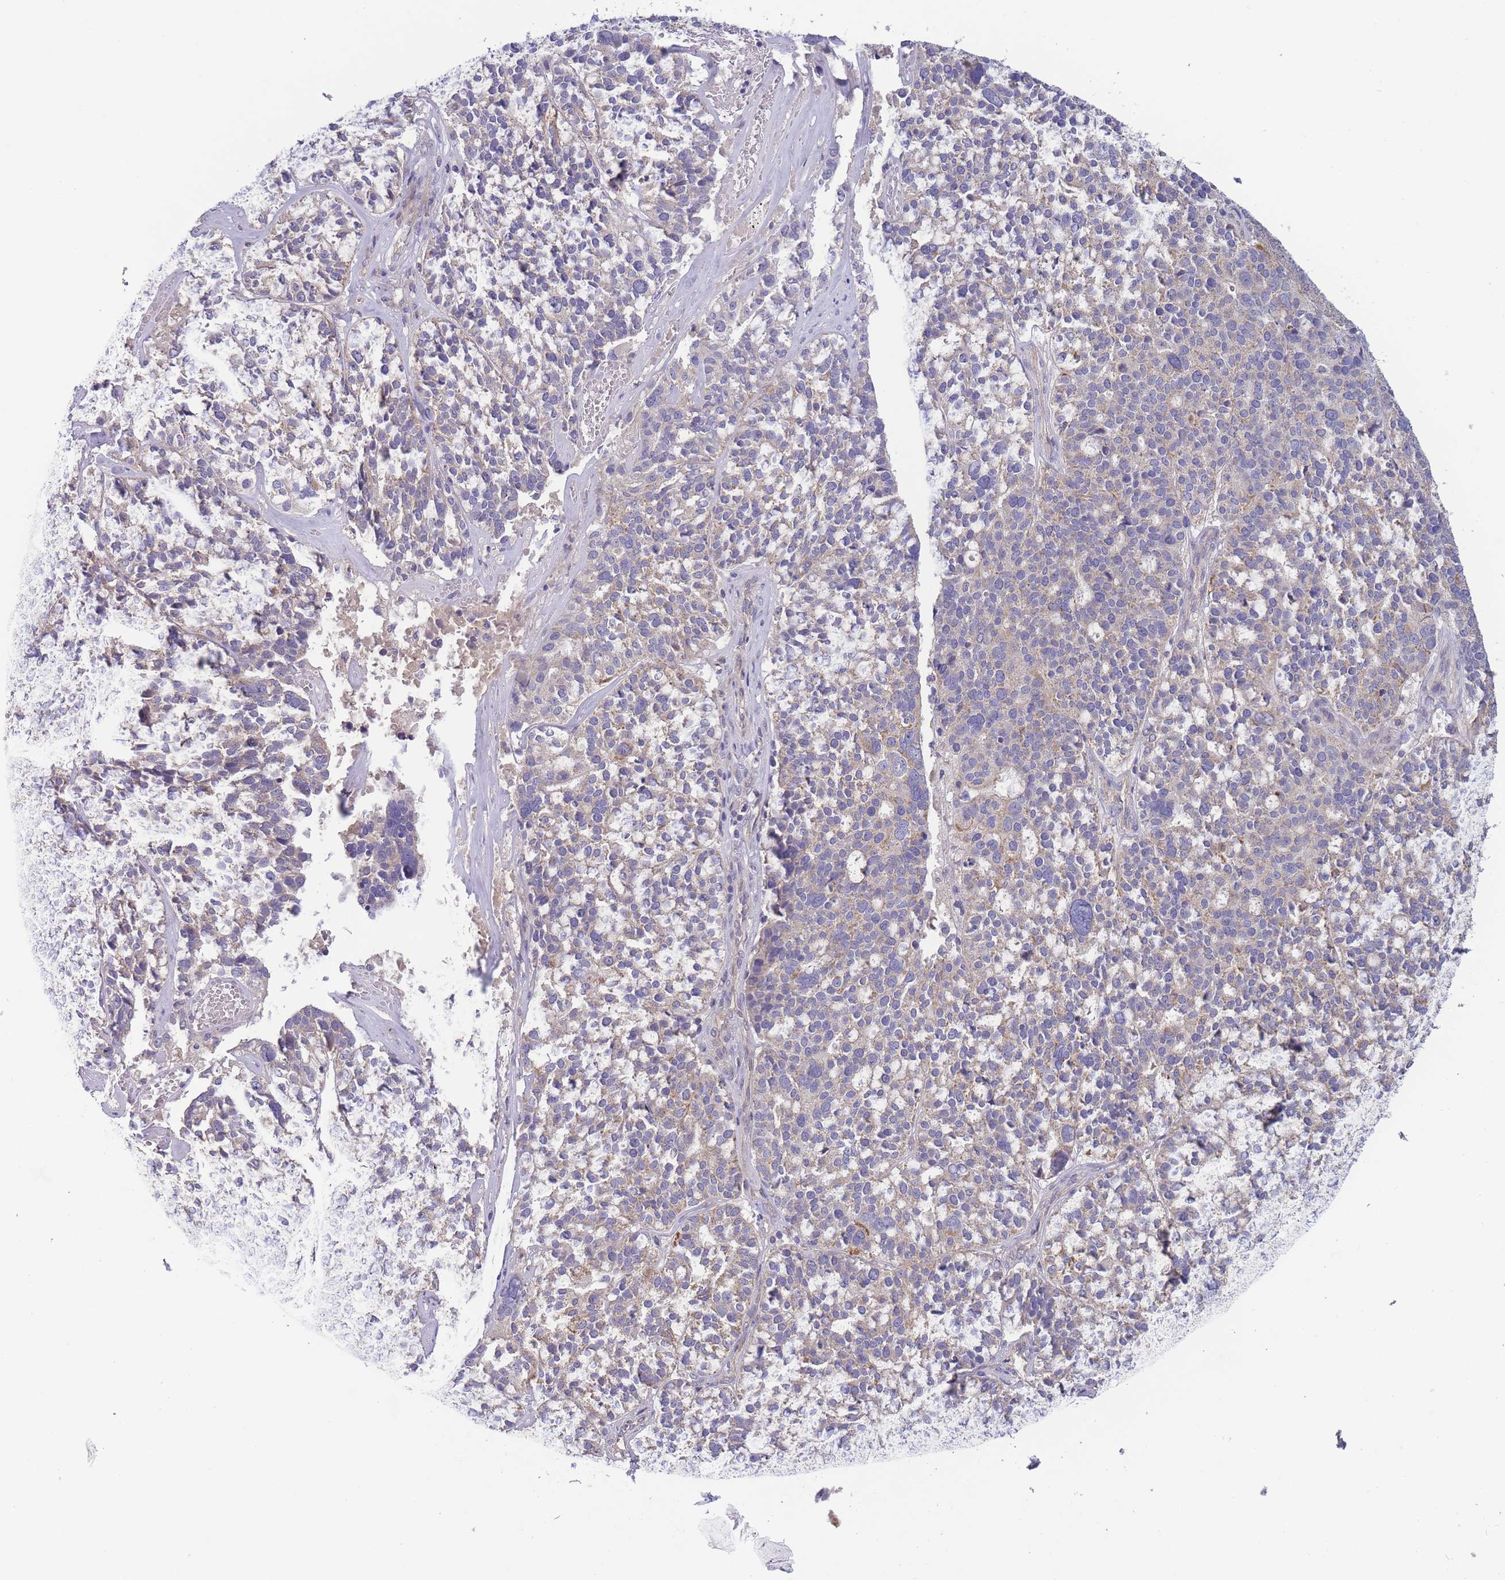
{"staining": {"intensity": "negative", "quantity": "none", "location": "none"}, "tissue": "ovarian cancer", "cell_type": "Tumor cells", "image_type": "cancer", "snomed": [{"axis": "morphology", "description": "Cystadenocarcinoma, serous, NOS"}, {"axis": "topography", "description": "Ovary"}], "caption": "There is no significant staining in tumor cells of ovarian serous cystadenocarcinoma.", "gene": "NDUFAF5", "patient": {"sex": "female", "age": 59}}